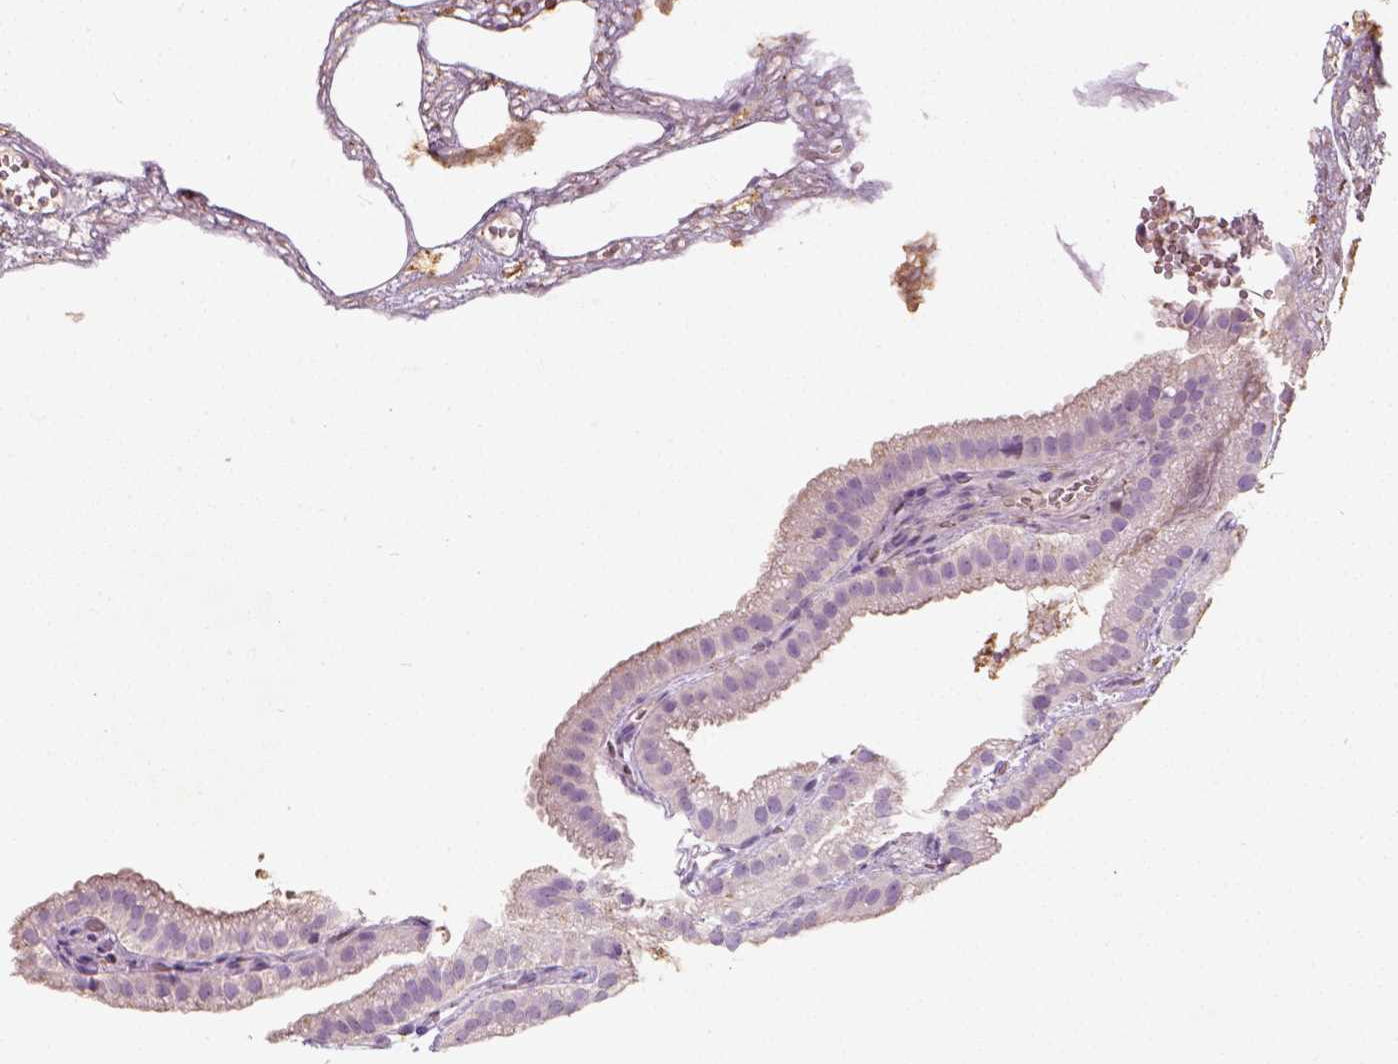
{"staining": {"intensity": "negative", "quantity": "none", "location": "none"}, "tissue": "gallbladder", "cell_type": "Glandular cells", "image_type": "normal", "snomed": [{"axis": "morphology", "description": "Normal tissue, NOS"}, {"axis": "topography", "description": "Gallbladder"}], "caption": "Immunohistochemistry image of benign gallbladder stained for a protein (brown), which demonstrates no expression in glandular cells.", "gene": "DHCR24", "patient": {"sex": "female", "age": 63}}